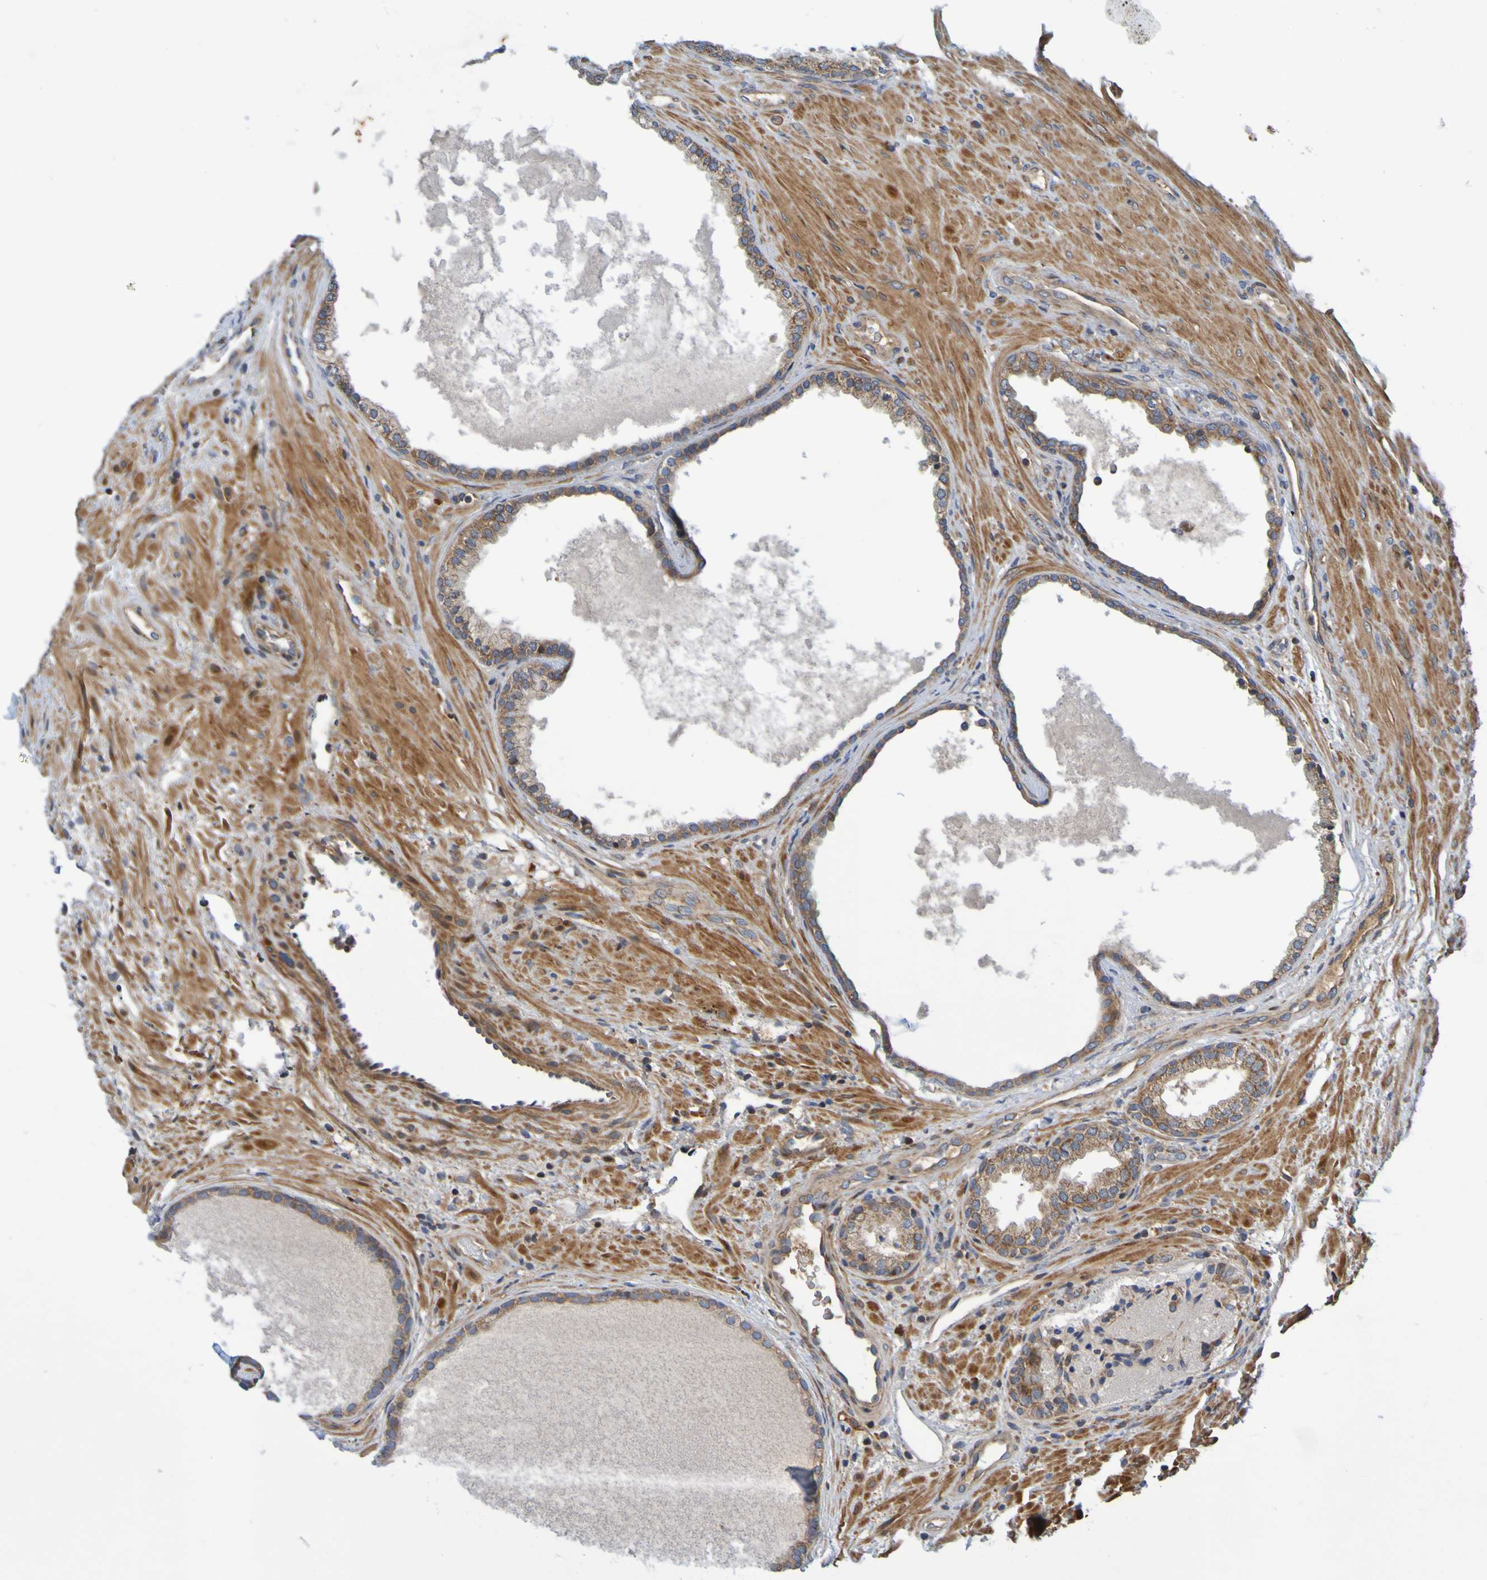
{"staining": {"intensity": "moderate", "quantity": ">75%", "location": "cytoplasmic/membranous"}, "tissue": "prostate", "cell_type": "Glandular cells", "image_type": "normal", "snomed": [{"axis": "morphology", "description": "Normal tissue, NOS"}, {"axis": "topography", "description": "Prostate"}], "caption": "Benign prostate displays moderate cytoplasmic/membranous expression in approximately >75% of glandular cells, visualized by immunohistochemistry. (Brightfield microscopy of DAB IHC at high magnification).", "gene": "CCDC51", "patient": {"sex": "male", "age": 76}}